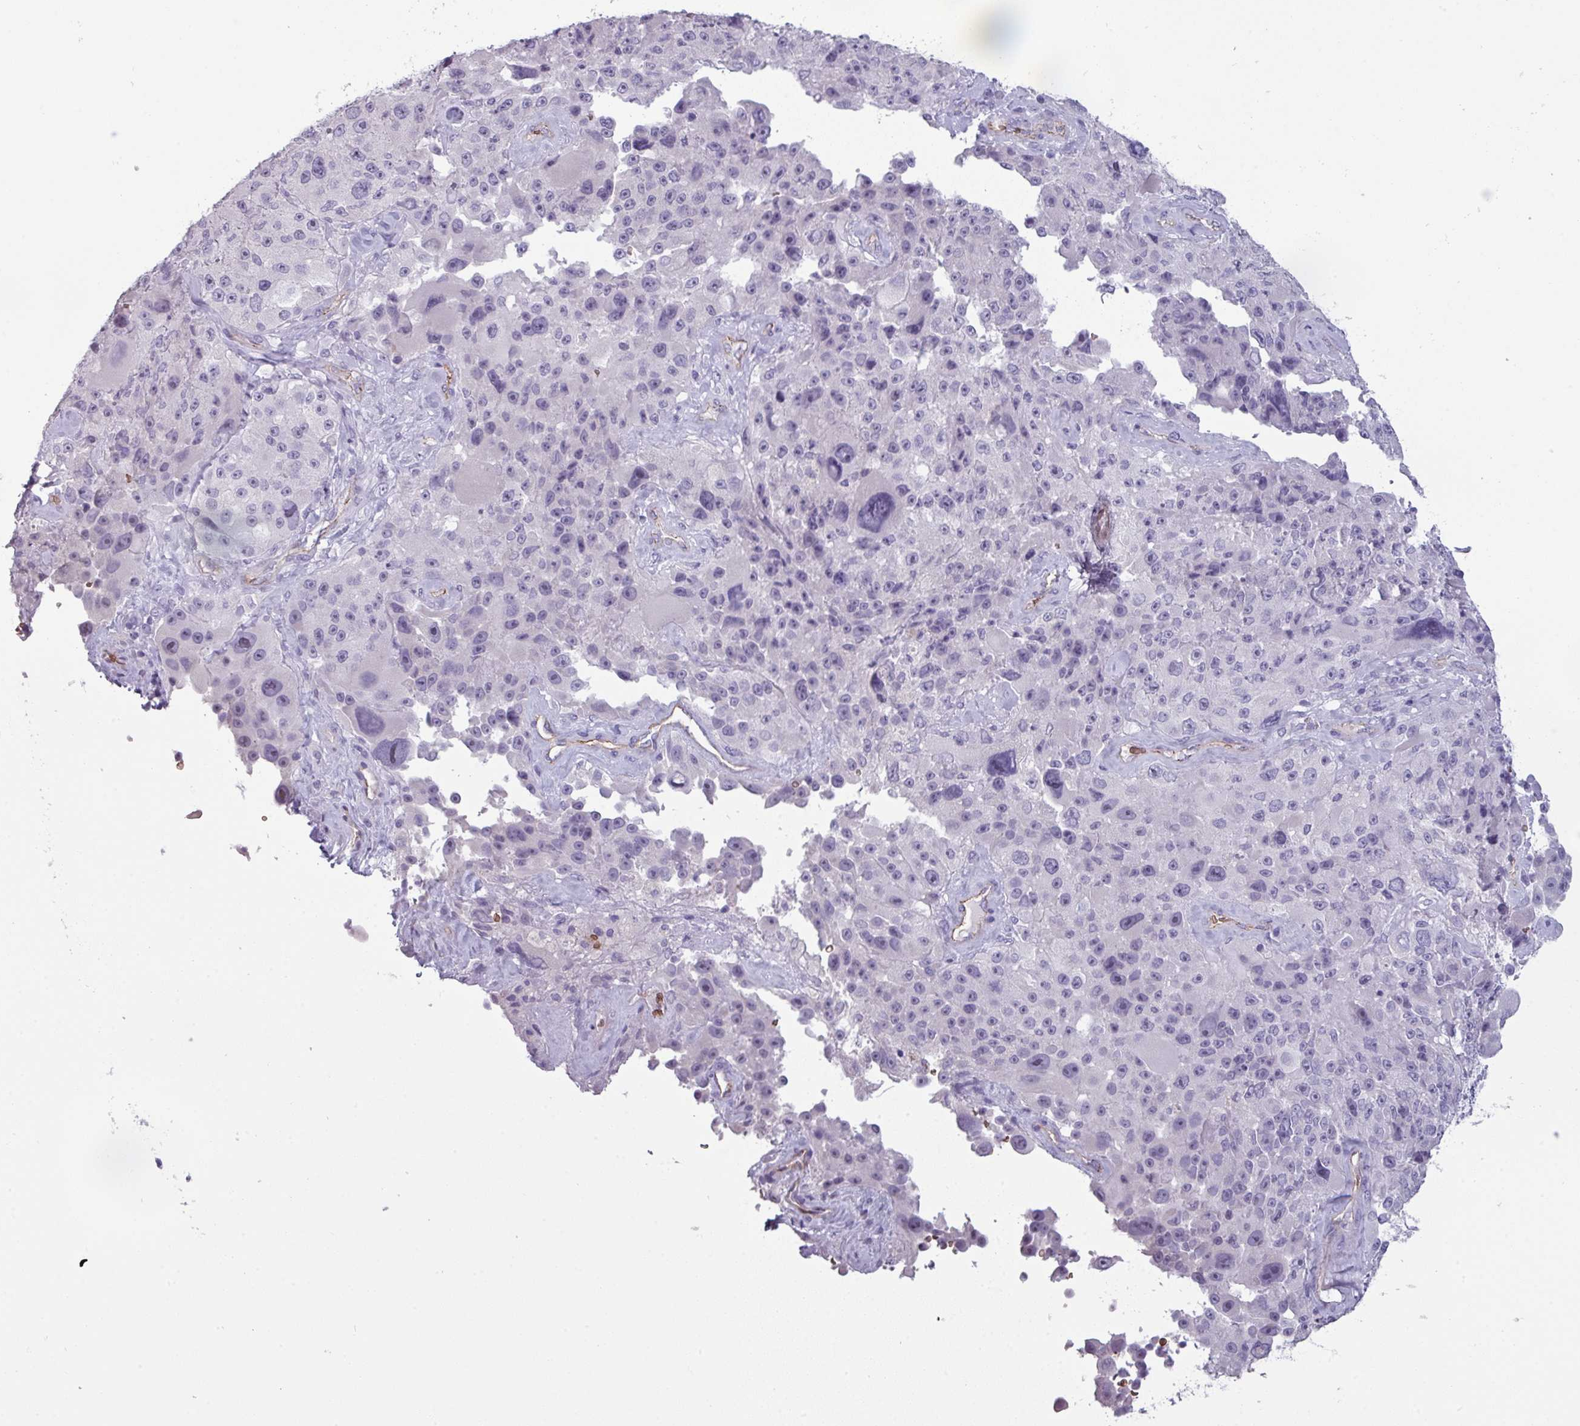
{"staining": {"intensity": "negative", "quantity": "none", "location": "none"}, "tissue": "melanoma", "cell_type": "Tumor cells", "image_type": "cancer", "snomed": [{"axis": "morphology", "description": "Malignant melanoma, Metastatic site"}, {"axis": "topography", "description": "Lymph node"}], "caption": "Immunohistochemistry of melanoma shows no positivity in tumor cells.", "gene": "AREL1", "patient": {"sex": "male", "age": 62}}